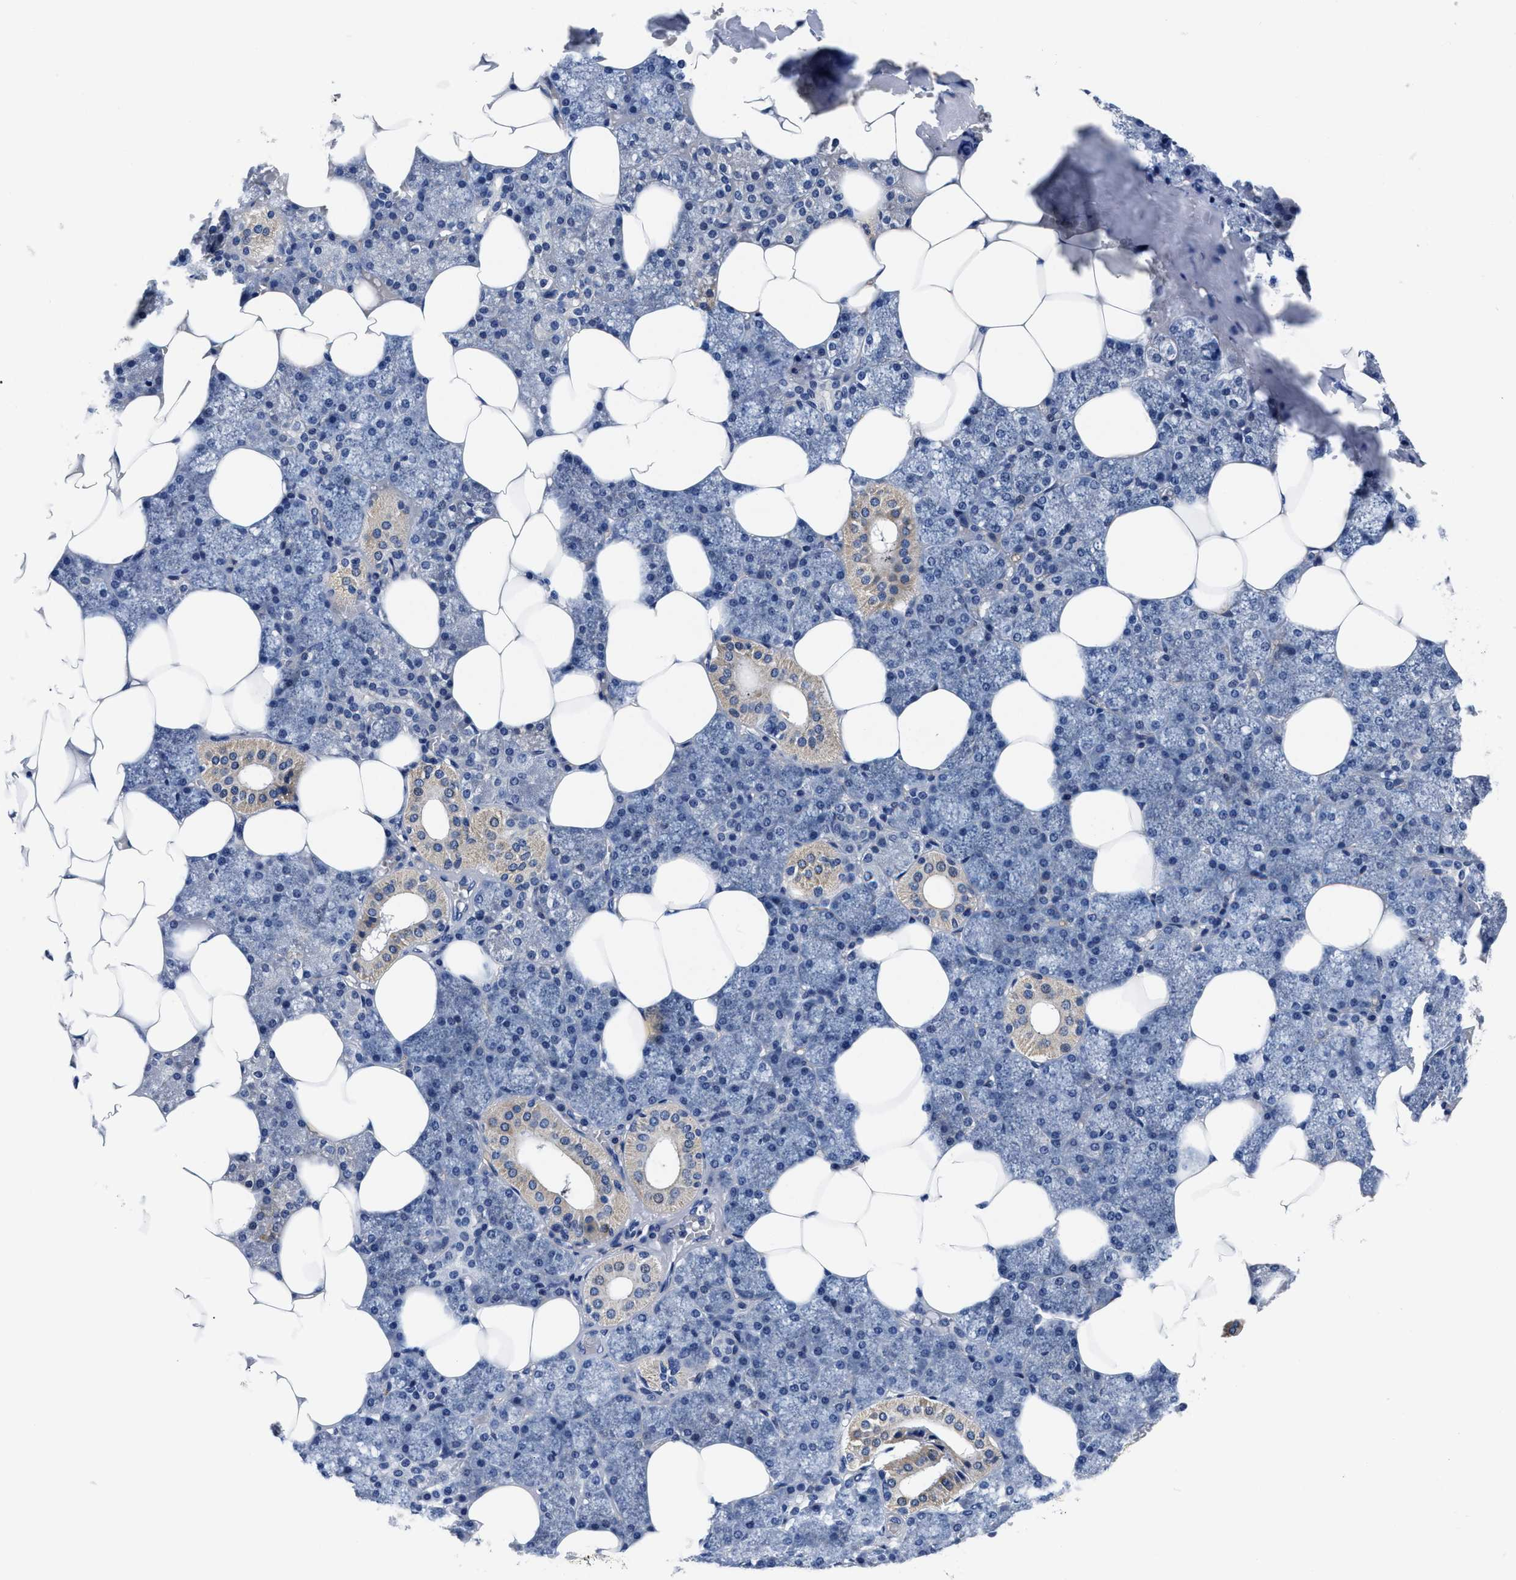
{"staining": {"intensity": "moderate", "quantity": "<25%", "location": "cytoplasmic/membranous"}, "tissue": "salivary gland", "cell_type": "Glandular cells", "image_type": "normal", "snomed": [{"axis": "morphology", "description": "Normal tissue, NOS"}, {"axis": "topography", "description": "Salivary gland"}], "caption": "Moderate cytoplasmic/membranous staining is appreciated in approximately <25% of glandular cells in normal salivary gland.", "gene": "SLC35F1", "patient": {"sex": "male", "age": 62}}